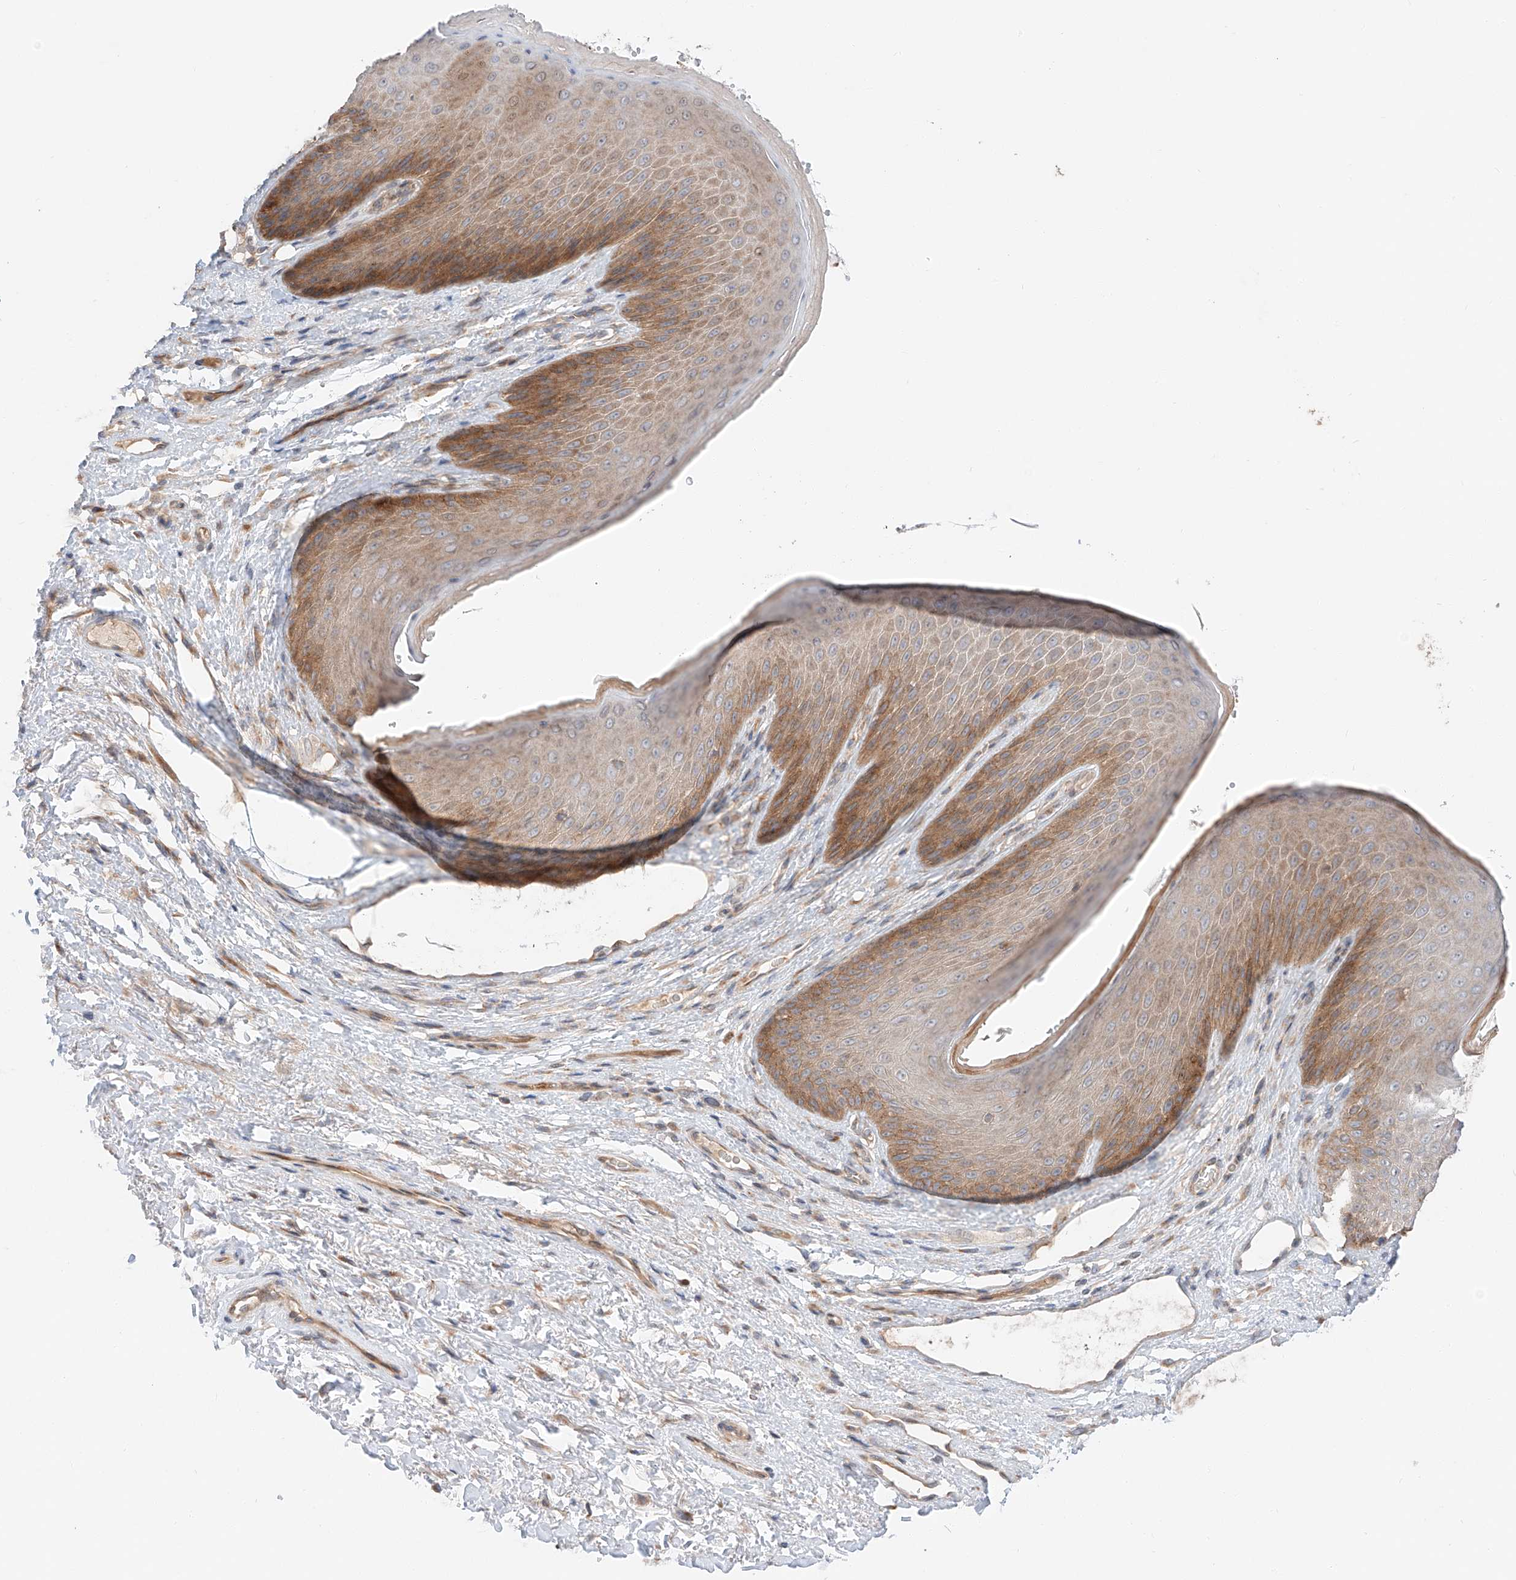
{"staining": {"intensity": "moderate", "quantity": ">75%", "location": "cytoplasmic/membranous"}, "tissue": "skin", "cell_type": "Epidermal cells", "image_type": "normal", "snomed": [{"axis": "morphology", "description": "Normal tissue, NOS"}, {"axis": "topography", "description": "Anal"}], "caption": "A high-resolution micrograph shows IHC staining of benign skin, which exhibits moderate cytoplasmic/membranous positivity in about >75% of epidermal cells. (DAB (3,3'-diaminobenzidine) = brown stain, brightfield microscopy at high magnification).", "gene": "XPNPEP1", "patient": {"sex": "male", "age": 74}}